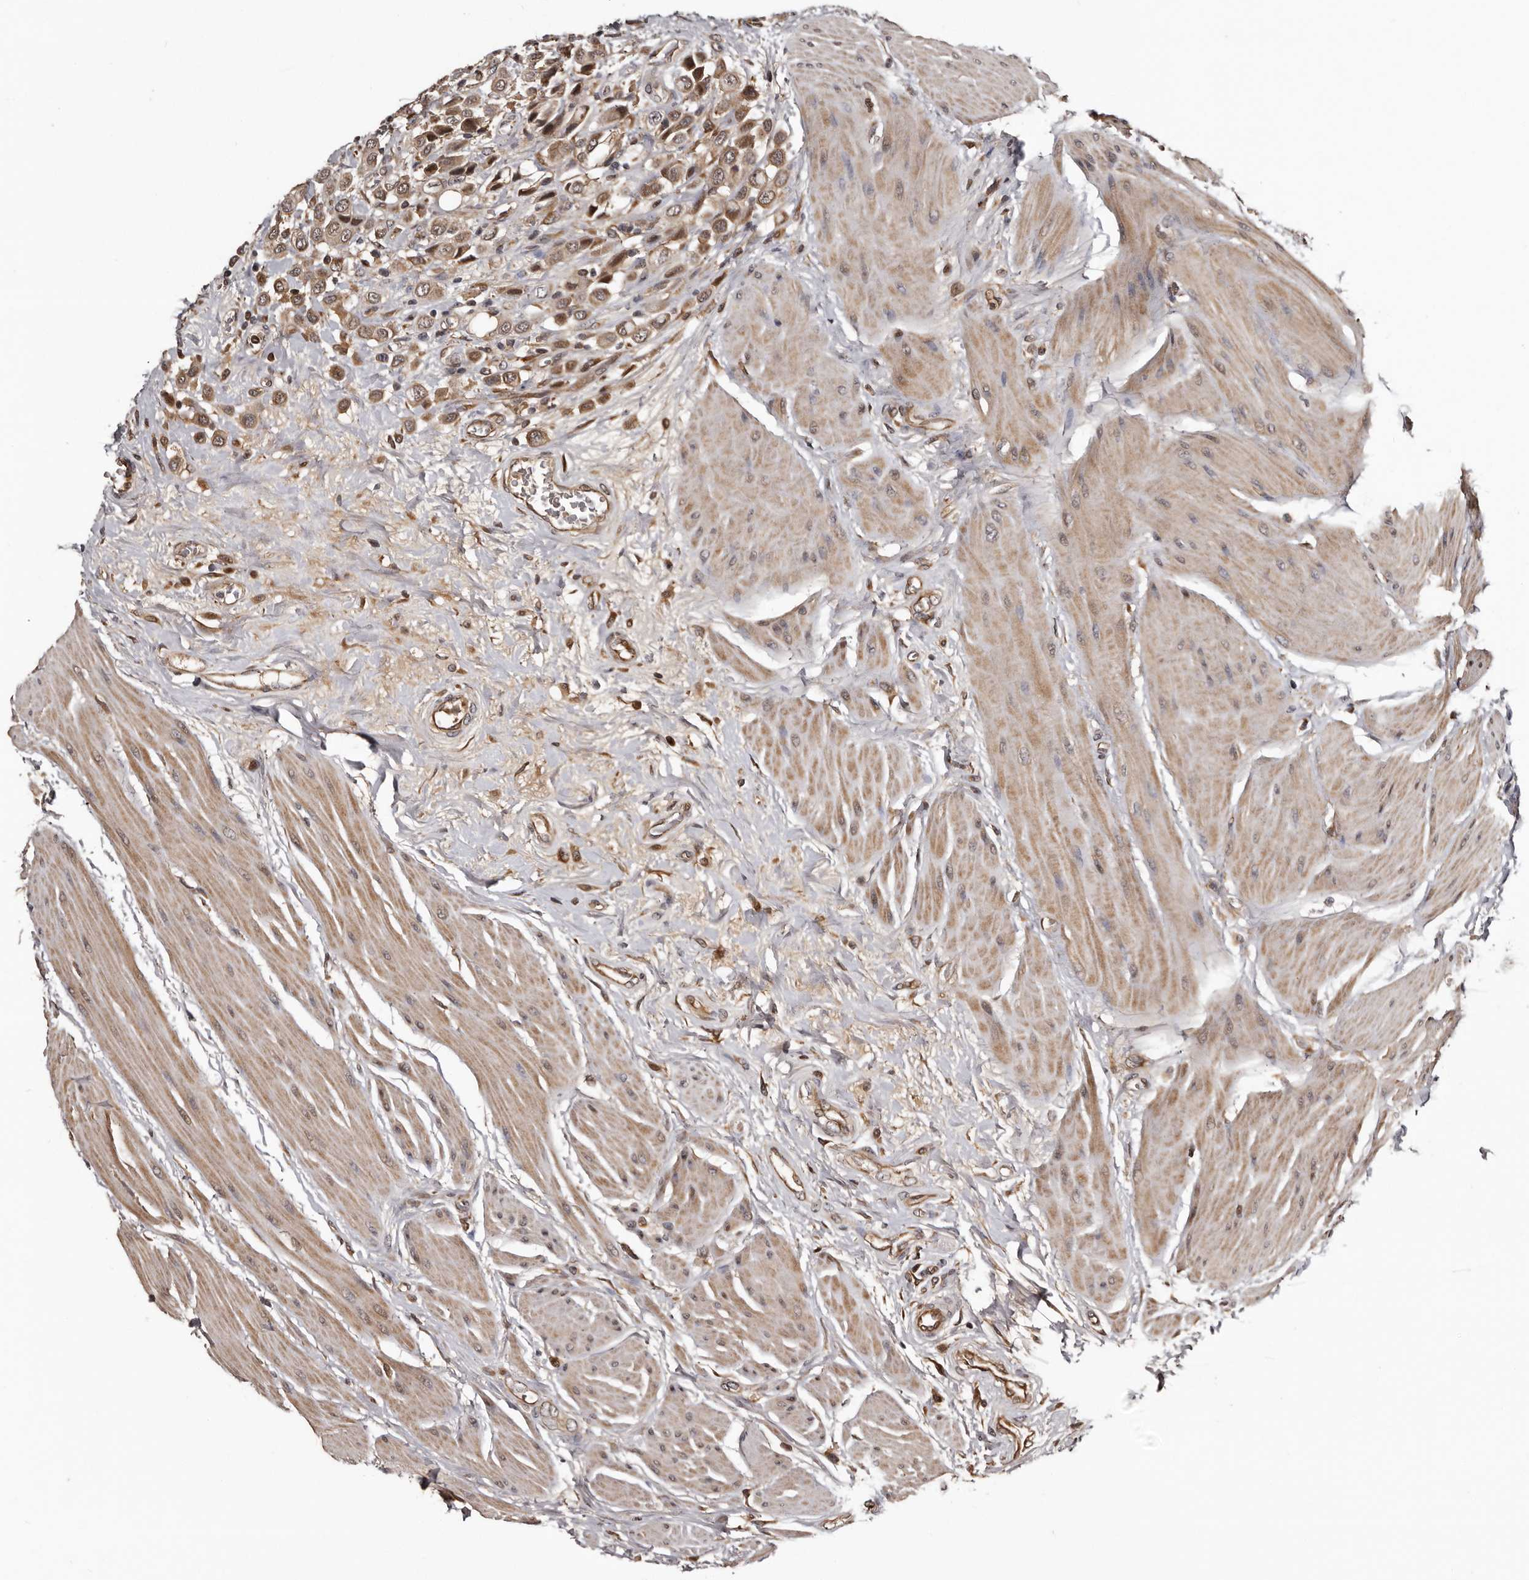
{"staining": {"intensity": "moderate", "quantity": ">75%", "location": "cytoplasmic/membranous,nuclear"}, "tissue": "urothelial cancer", "cell_type": "Tumor cells", "image_type": "cancer", "snomed": [{"axis": "morphology", "description": "Urothelial carcinoma, High grade"}, {"axis": "topography", "description": "Urinary bladder"}], "caption": "High-power microscopy captured an immunohistochemistry (IHC) photomicrograph of urothelial cancer, revealing moderate cytoplasmic/membranous and nuclear expression in about >75% of tumor cells.", "gene": "SERTAD4", "patient": {"sex": "male", "age": 50}}